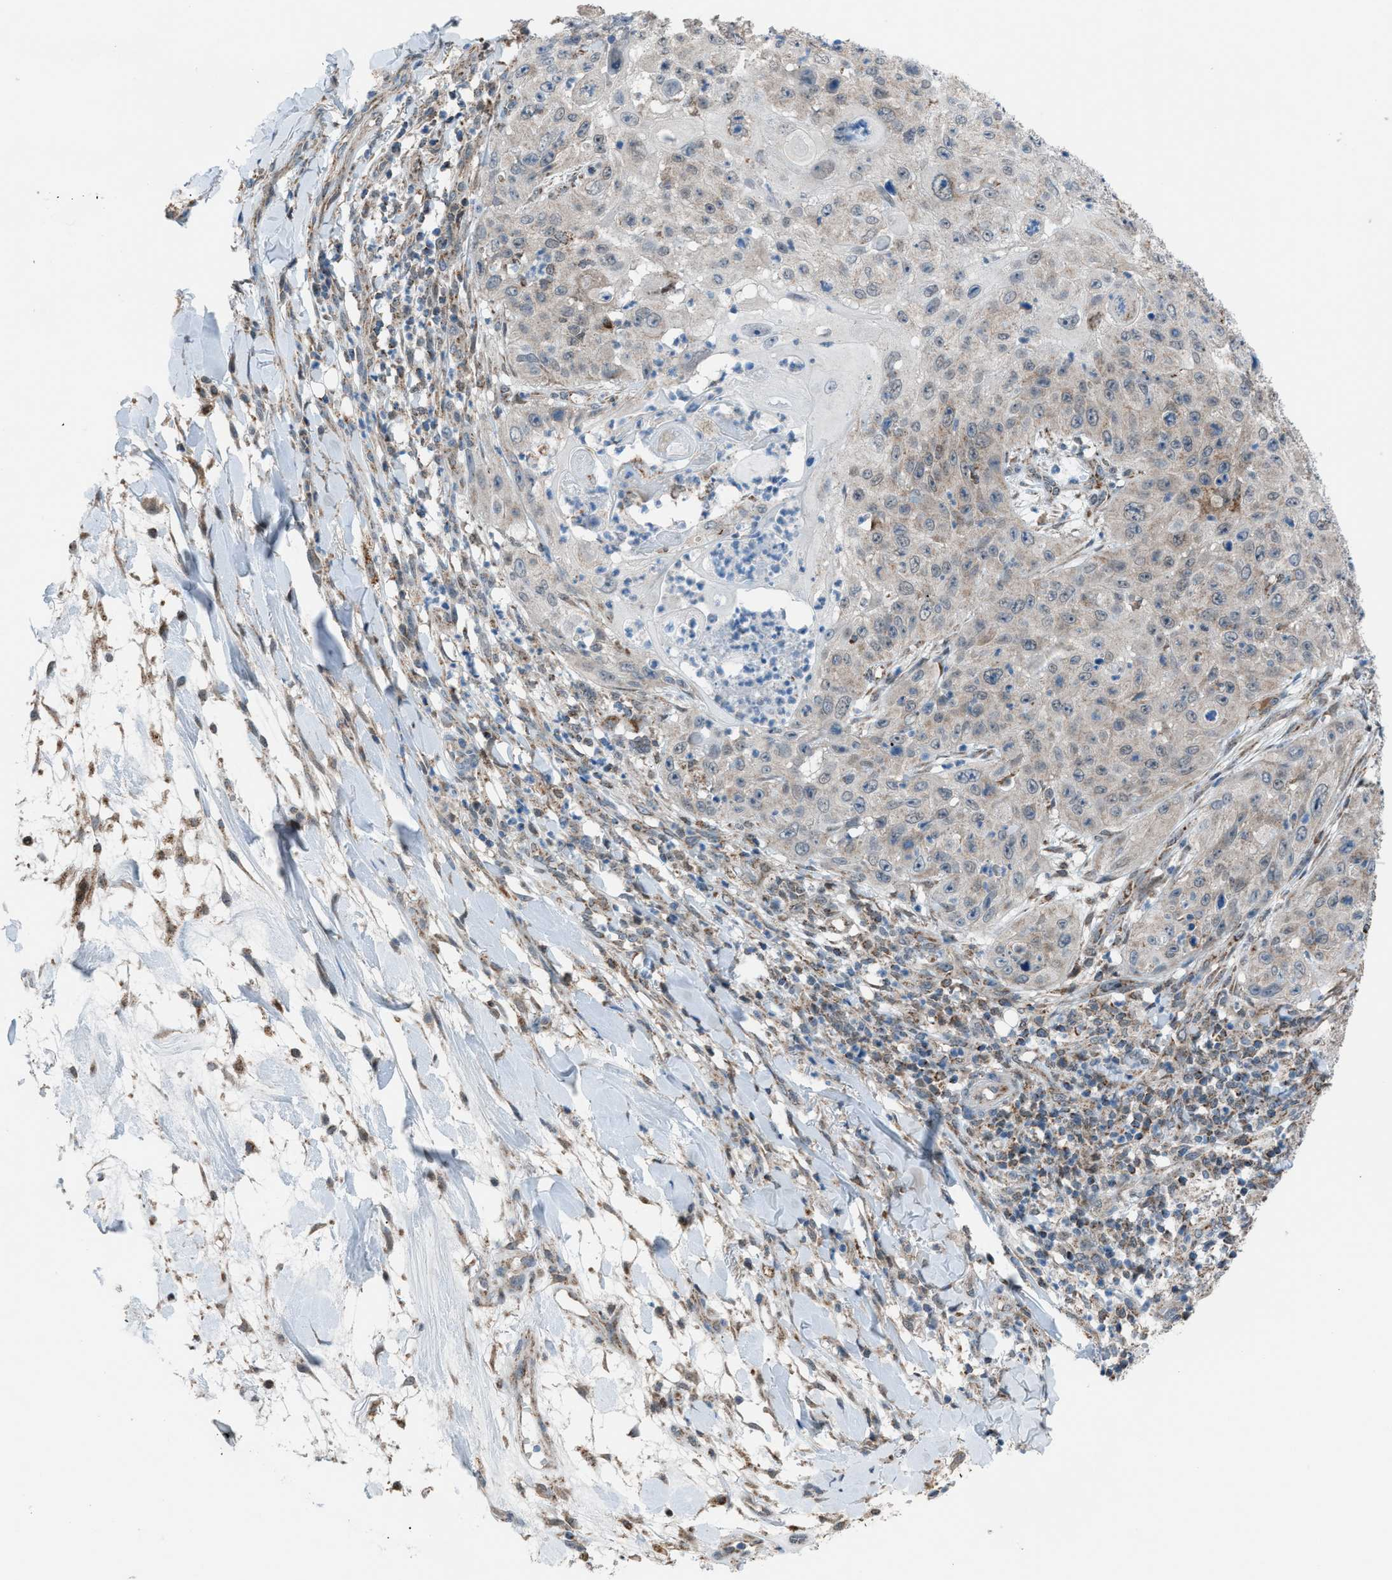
{"staining": {"intensity": "weak", "quantity": "<25%", "location": "cytoplasmic/membranous"}, "tissue": "skin cancer", "cell_type": "Tumor cells", "image_type": "cancer", "snomed": [{"axis": "morphology", "description": "Squamous cell carcinoma, NOS"}, {"axis": "topography", "description": "Skin"}], "caption": "This is an IHC photomicrograph of human squamous cell carcinoma (skin). There is no staining in tumor cells.", "gene": "SRM", "patient": {"sex": "female", "age": 80}}